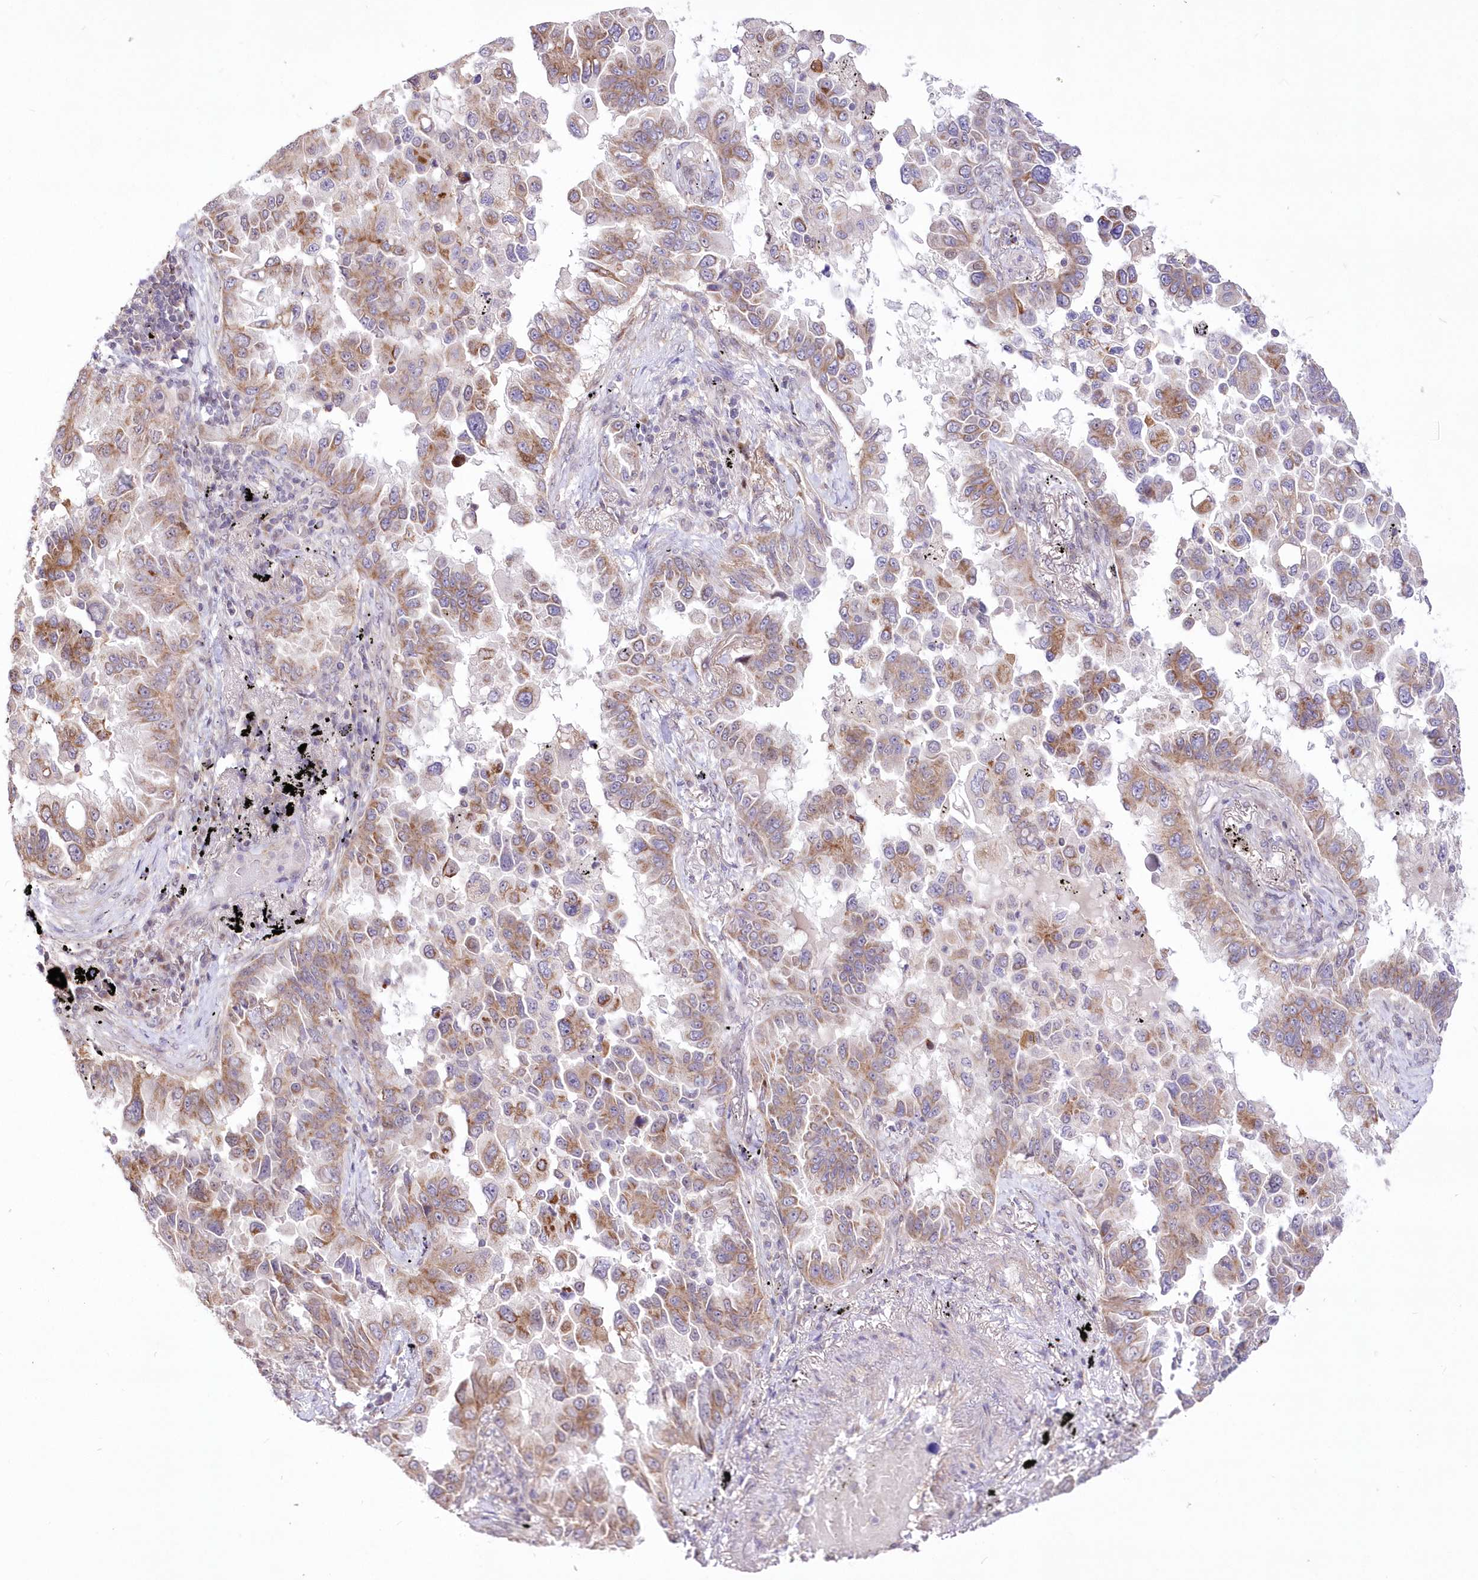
{"staining": {"intensity": "moderate", "quantity": ">75%", "location": "cytoplasmic/membranous"}, "tissue": "lung cancer", "cell_type": "Tumor cells", "image_type": "cancer", "snomed": [{"axis": "morphology", "description": "Adenocarcinoma, NOS"}, {"axis": "topography", "description": "Lung"}], "caption": "Immunohistochemistry (DAB) staining of lung cancer (adenocarcinoma) demonstrates moderate cytoplasmic/membranous protein expression in about >75% of tumor cells. The protein is stained brown, and the nuclei are stained in blue (DAB IHC with brightfield microscopy, high magnification).", "gene": "FAM241B", "patient": {"sex": "female", "age": 67}}